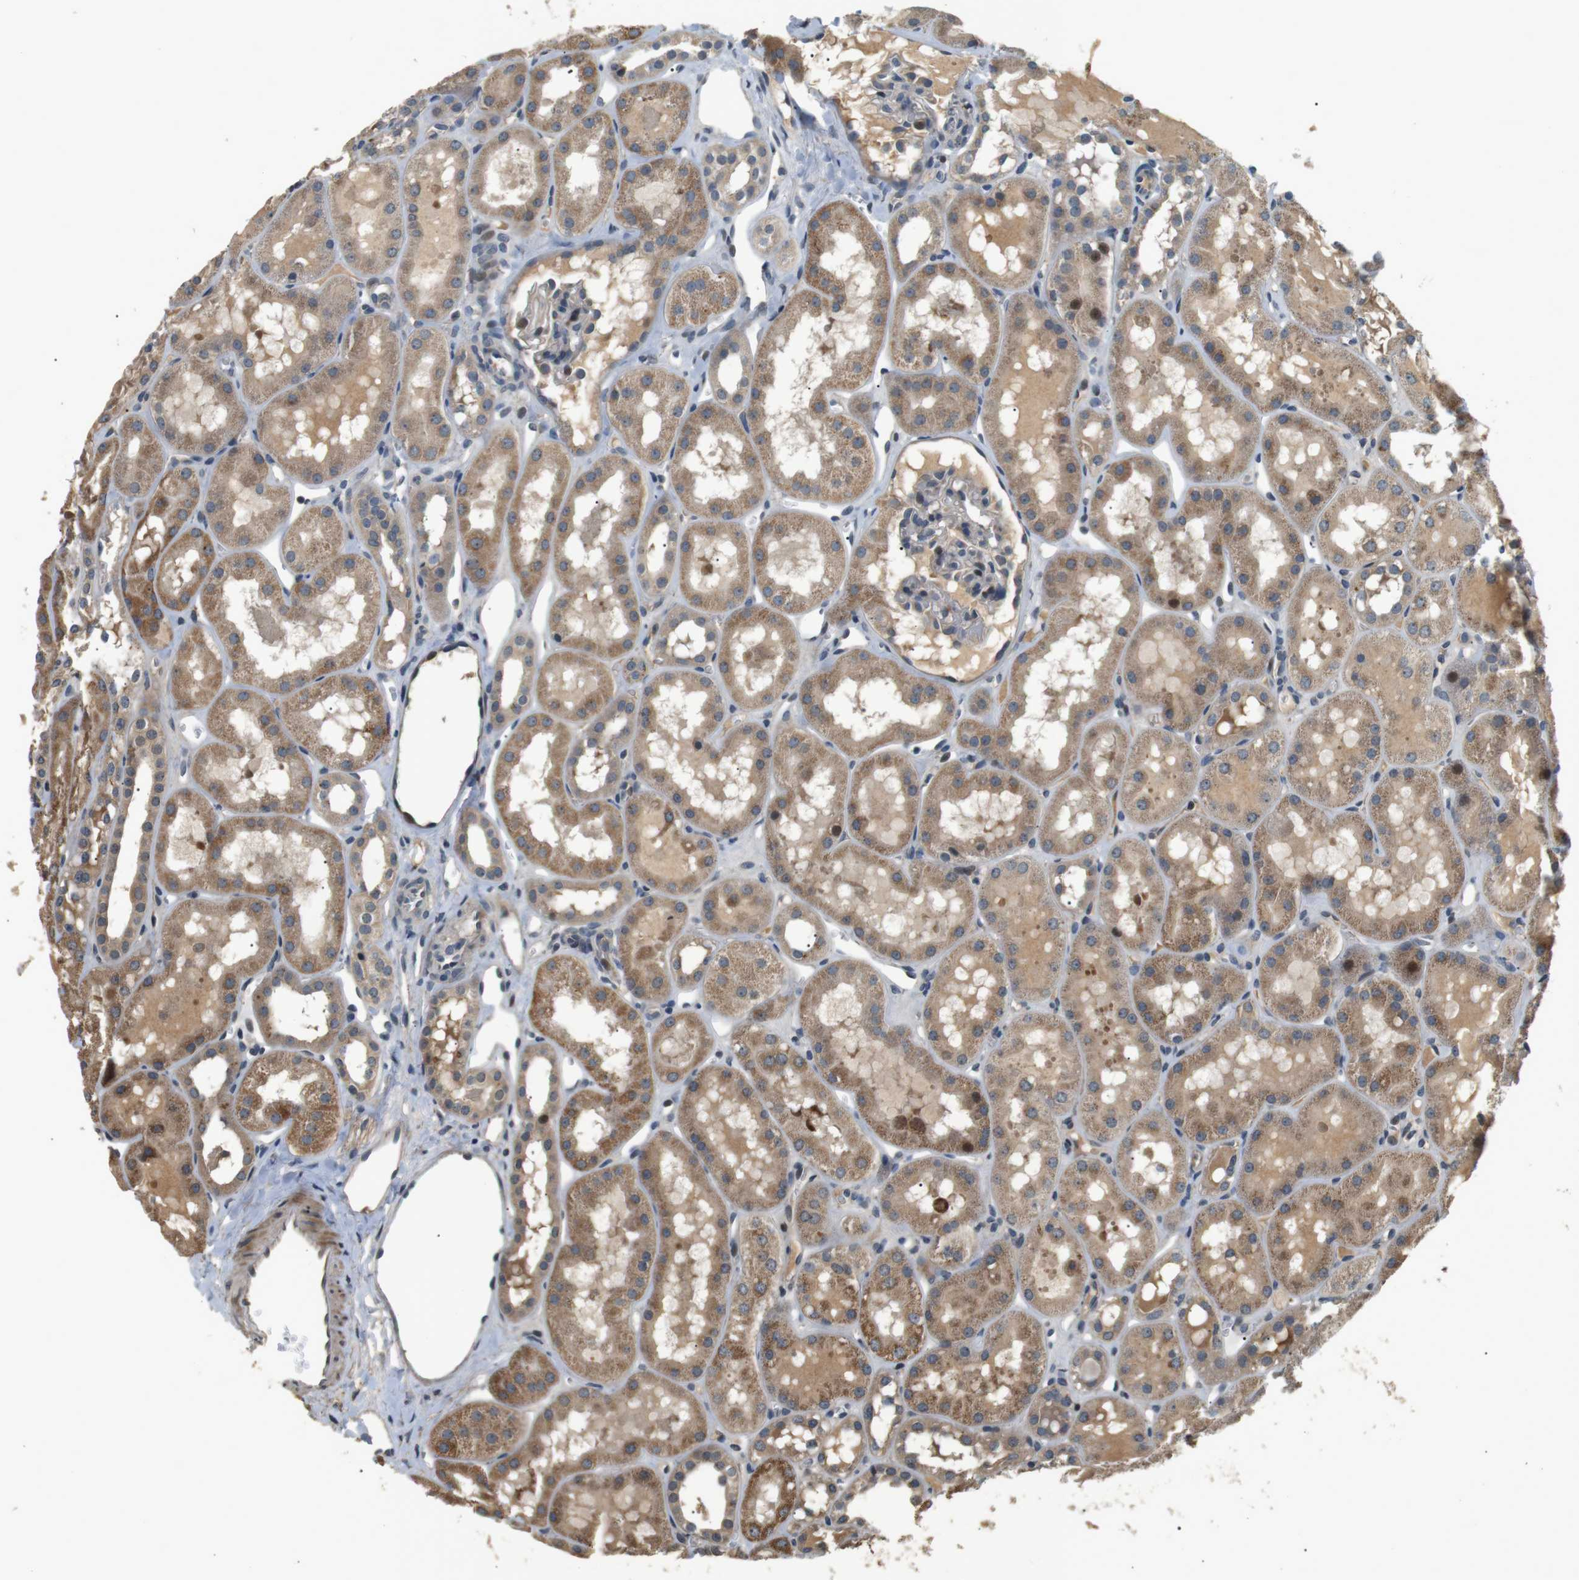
{"staining": {"intensity": "negative", "quantity": "none", "location": "none"}, "tissue": "kidney", "cell_type": "Cells in glomeruli", "image_type": "normal", "snomed": [{"axis": "morphology", "description": "Normal tissue, NOS"}, {"axis": "topography", "description": "Kidney"}, {"axis": "topography", "description": "Urinary bladder"}], "caption": "This micrograph is of normal kidney stained with immunohistochemistry to label a protein in brown with the nuclei are counter-stained blue. There is no expression in cells in glomeruli.", "gene": "HSPA13", "patient": {"sex": "male", "age": 16}}